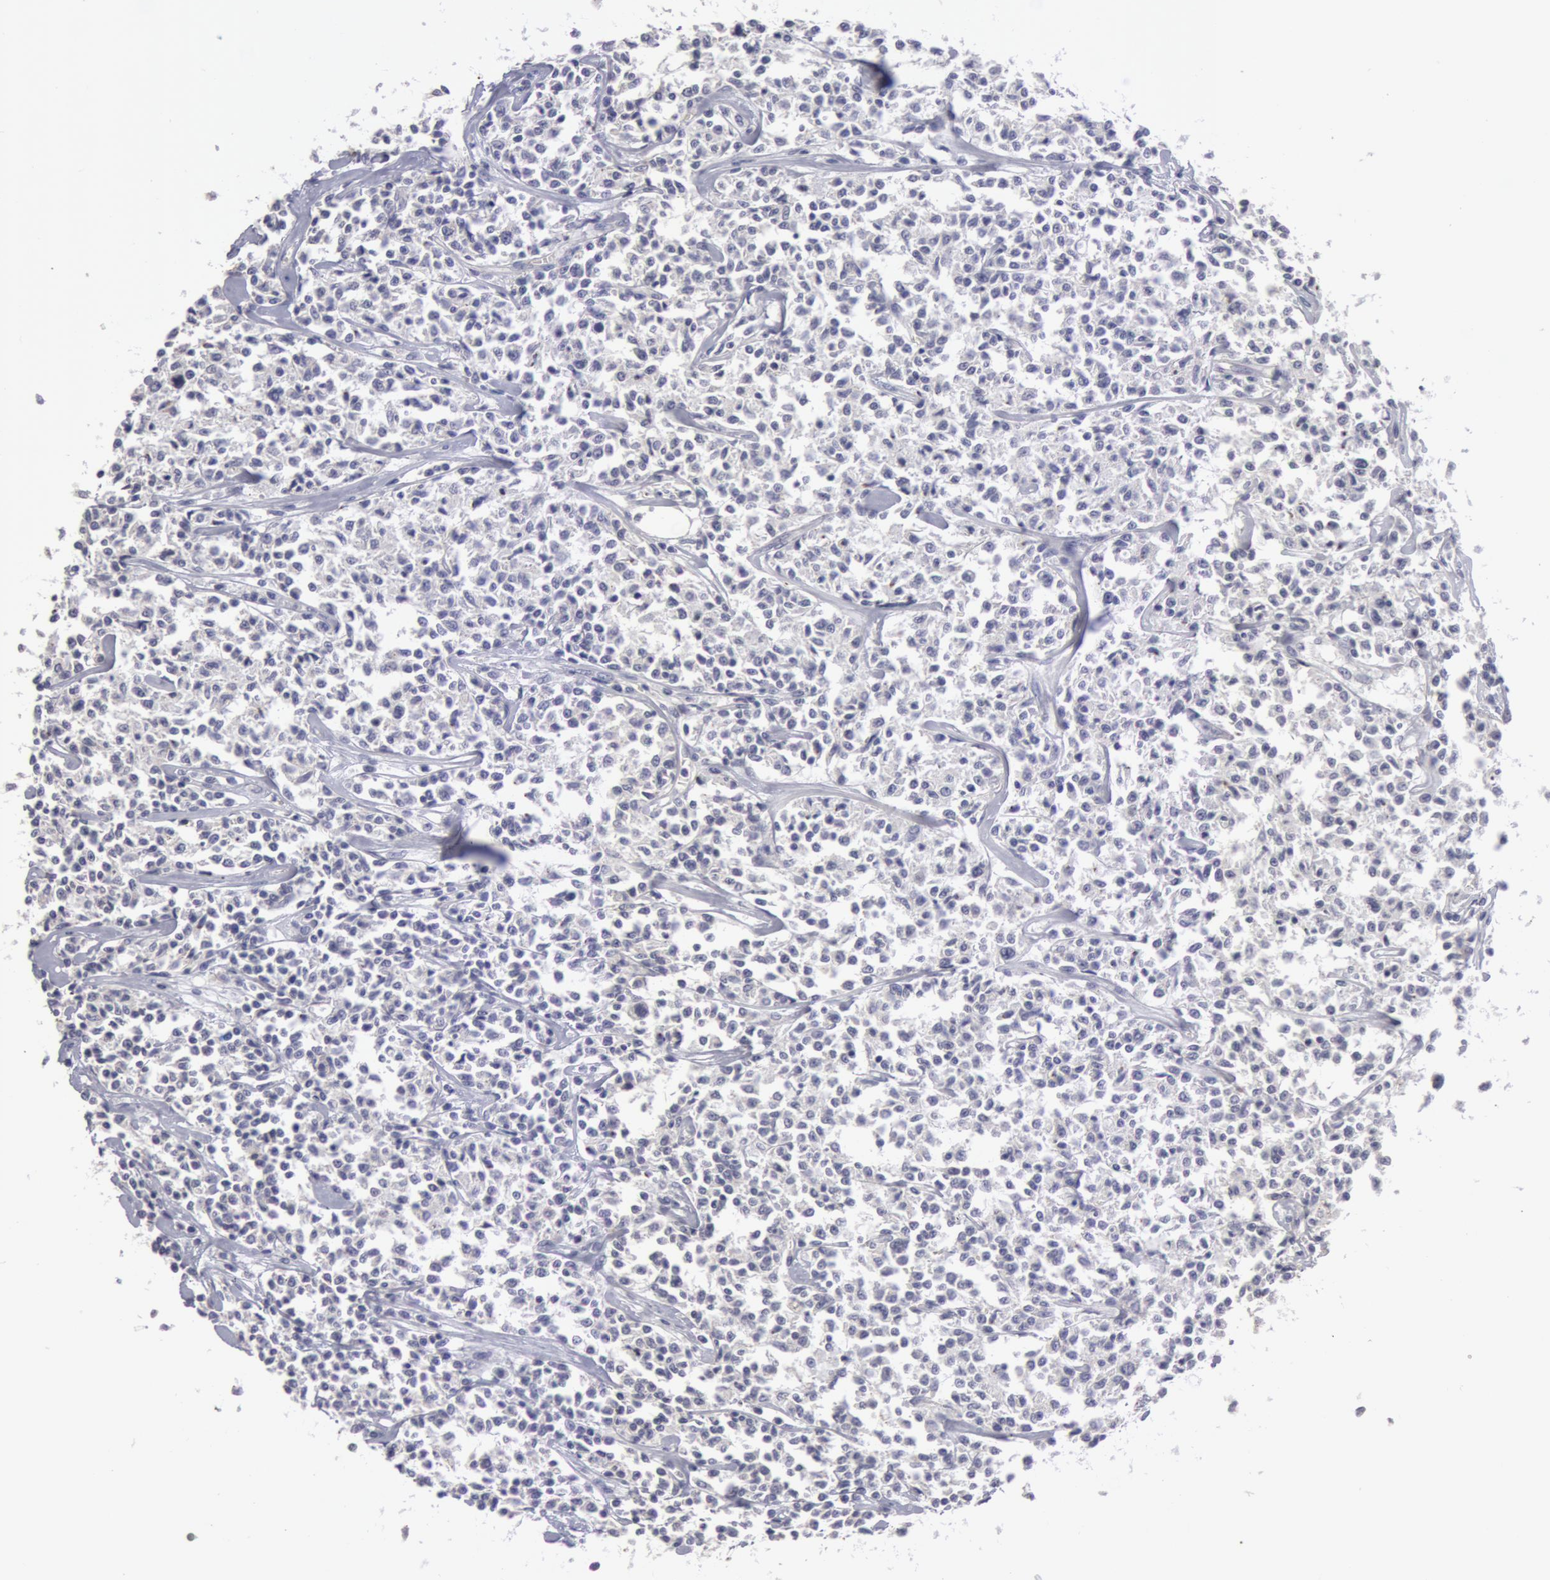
{"staining": {"intensity": "negative", "quantity": "none", "location": "none"}, "tissue": "lymphoma", "cell_type": "Tumor cells", "image_type": "cancer", "snomed": [{"axis": "morphology", "description": "Malignant lymphoma, non-Hodgkin's type, Low grade"}, {"axis": "topography", "description": "Small intestine"}], "caption": "High power microscopy micrograph of an IHC micrograph of lymphoma, revealing no significant staining in tumor cells.", "gene": "NLGN4X", "patient": {"sex": "female", "age": 59}}